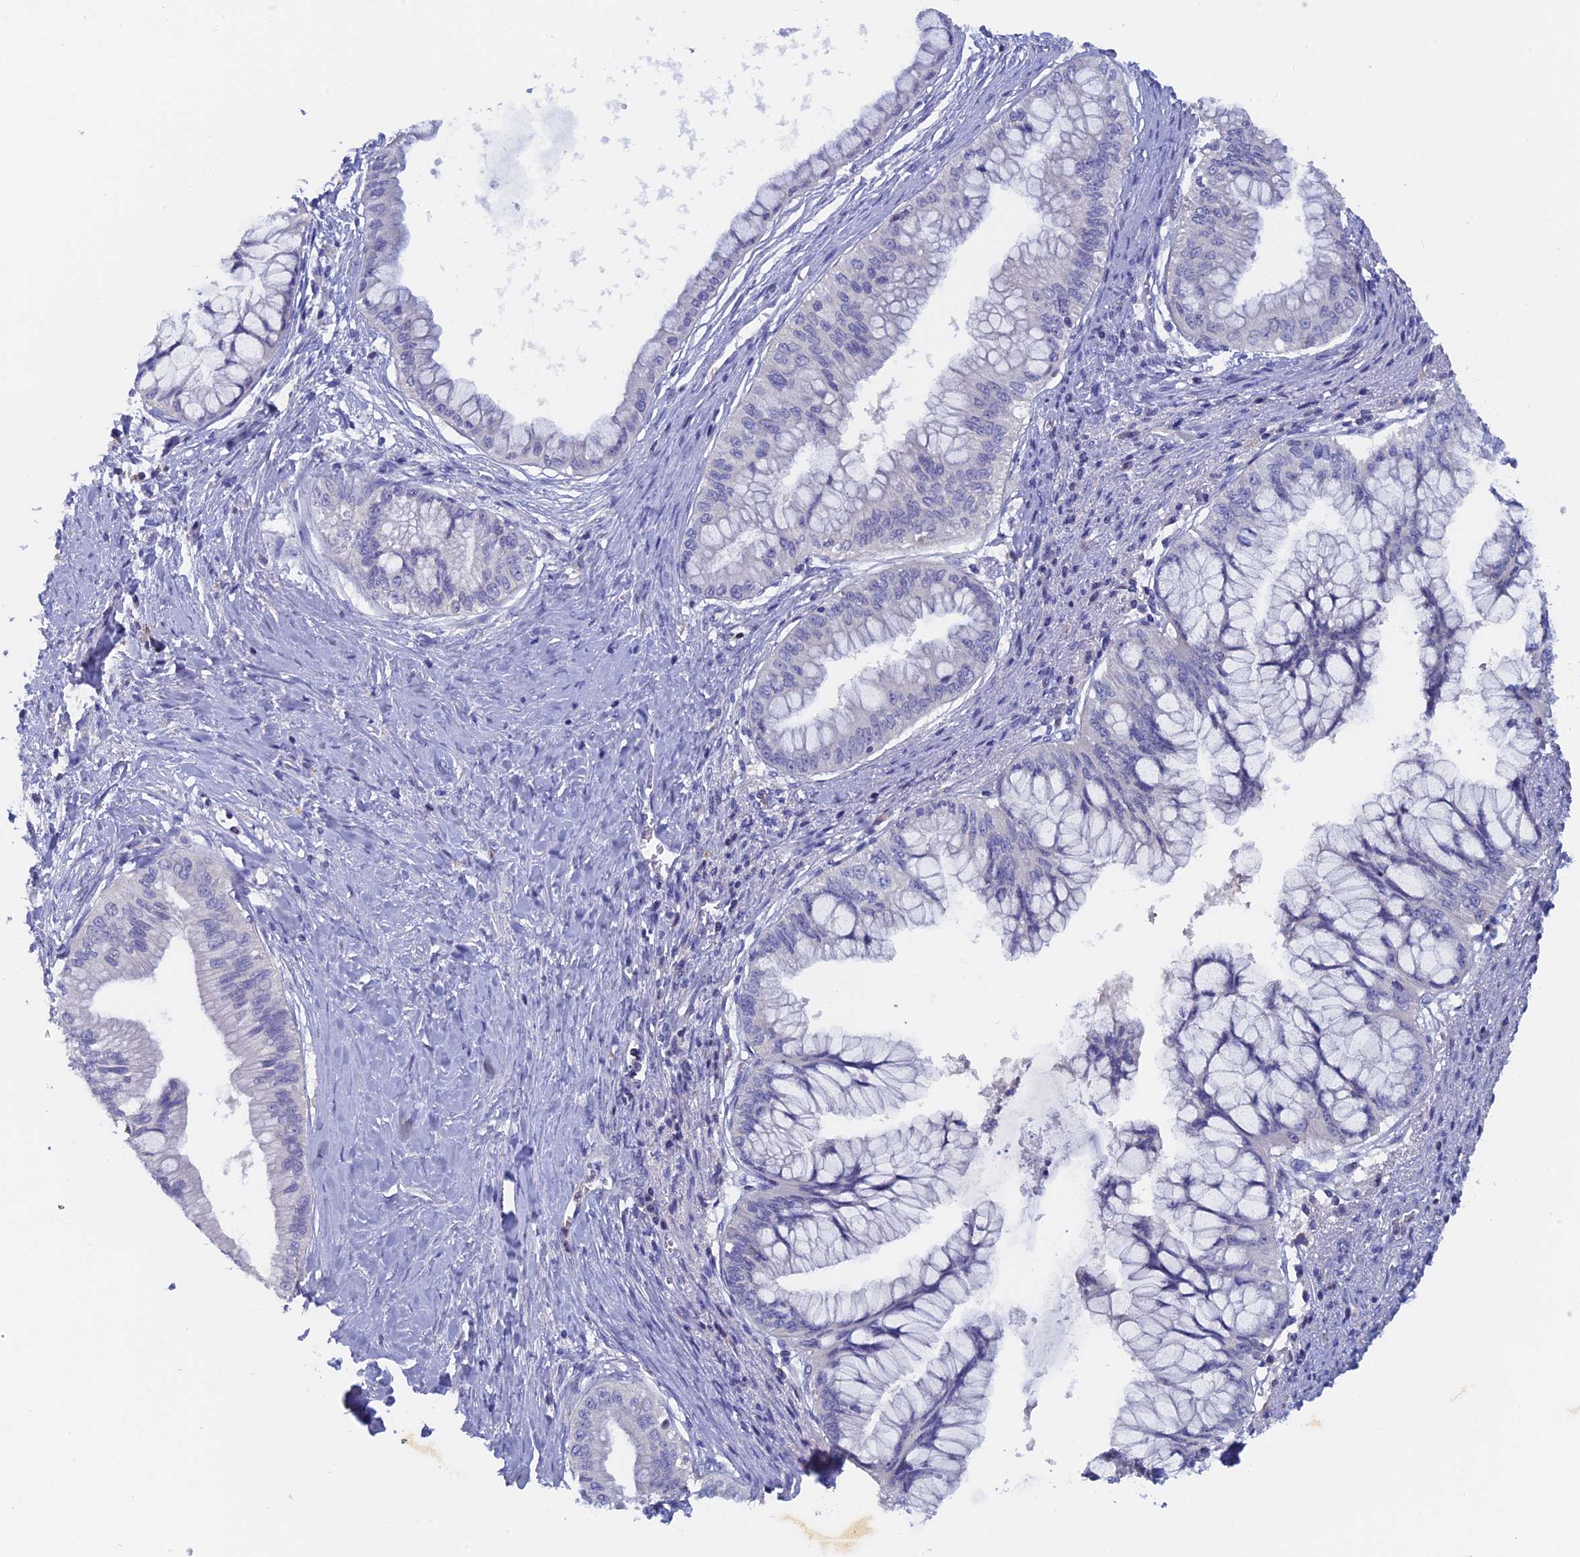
{"staining": {"intensity": "negative", "quantity": "none", "location": "none"}, "tissue": "pancreatic cancer", "cell_type": "Tumor cells", "image_type": "cancer", "snomed": [{"axis": "morphology", "description": "Adenocarcinoma, NOS"}, {"axis": "topography", "description": "Pancreas"}], "caption": "DAB immunohistochemical staining of human pancreatic cancer shows no significant expression in tumor cells.", "gene": "ACP7", "patient": {"sex": "male", "age": 46}}